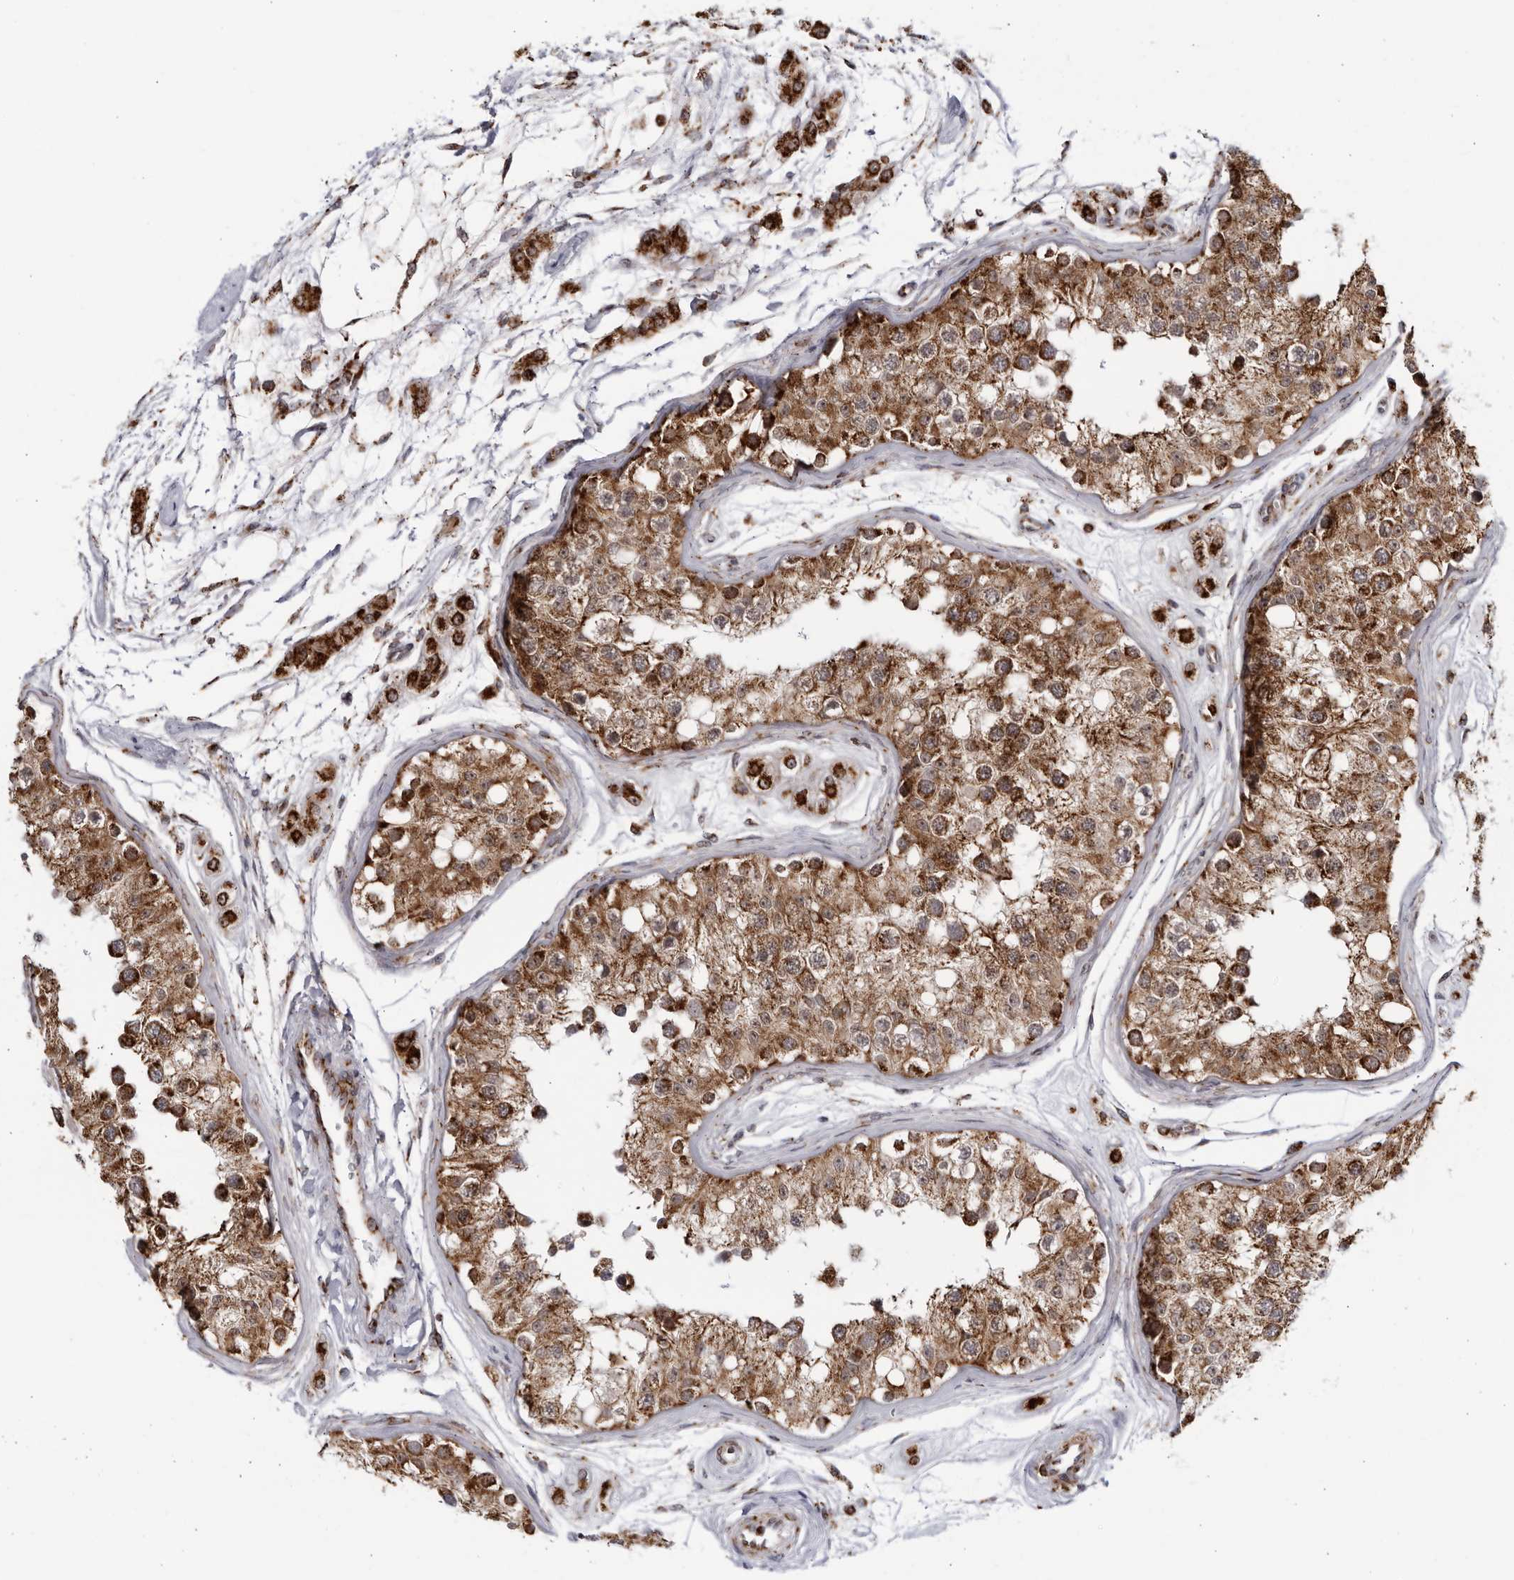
{"staining": {"intensity": "strong", "quantity": ">75%", "location": "cytoplasmic/membranous"}, "tissue": "testis", "cell_type": "Cells in seminiferous ducts", "image_type": "normal", "snomed": [{"axis": "morphology", "description": "Normal tissue, NOS"}, {"axis": "morphology", "description": "Adenocarcinoma, metastatic, NOS"}, {"axis": "topography", "description": "Testis"}], "caption": "Human testis stained with a brown dye shows strong cytoplasmic/membranous positive staining in approximately >75% of cells in seminiferous ducts.", "gene": "RBM34", "patient": {"sex": "male", "age": 26}}